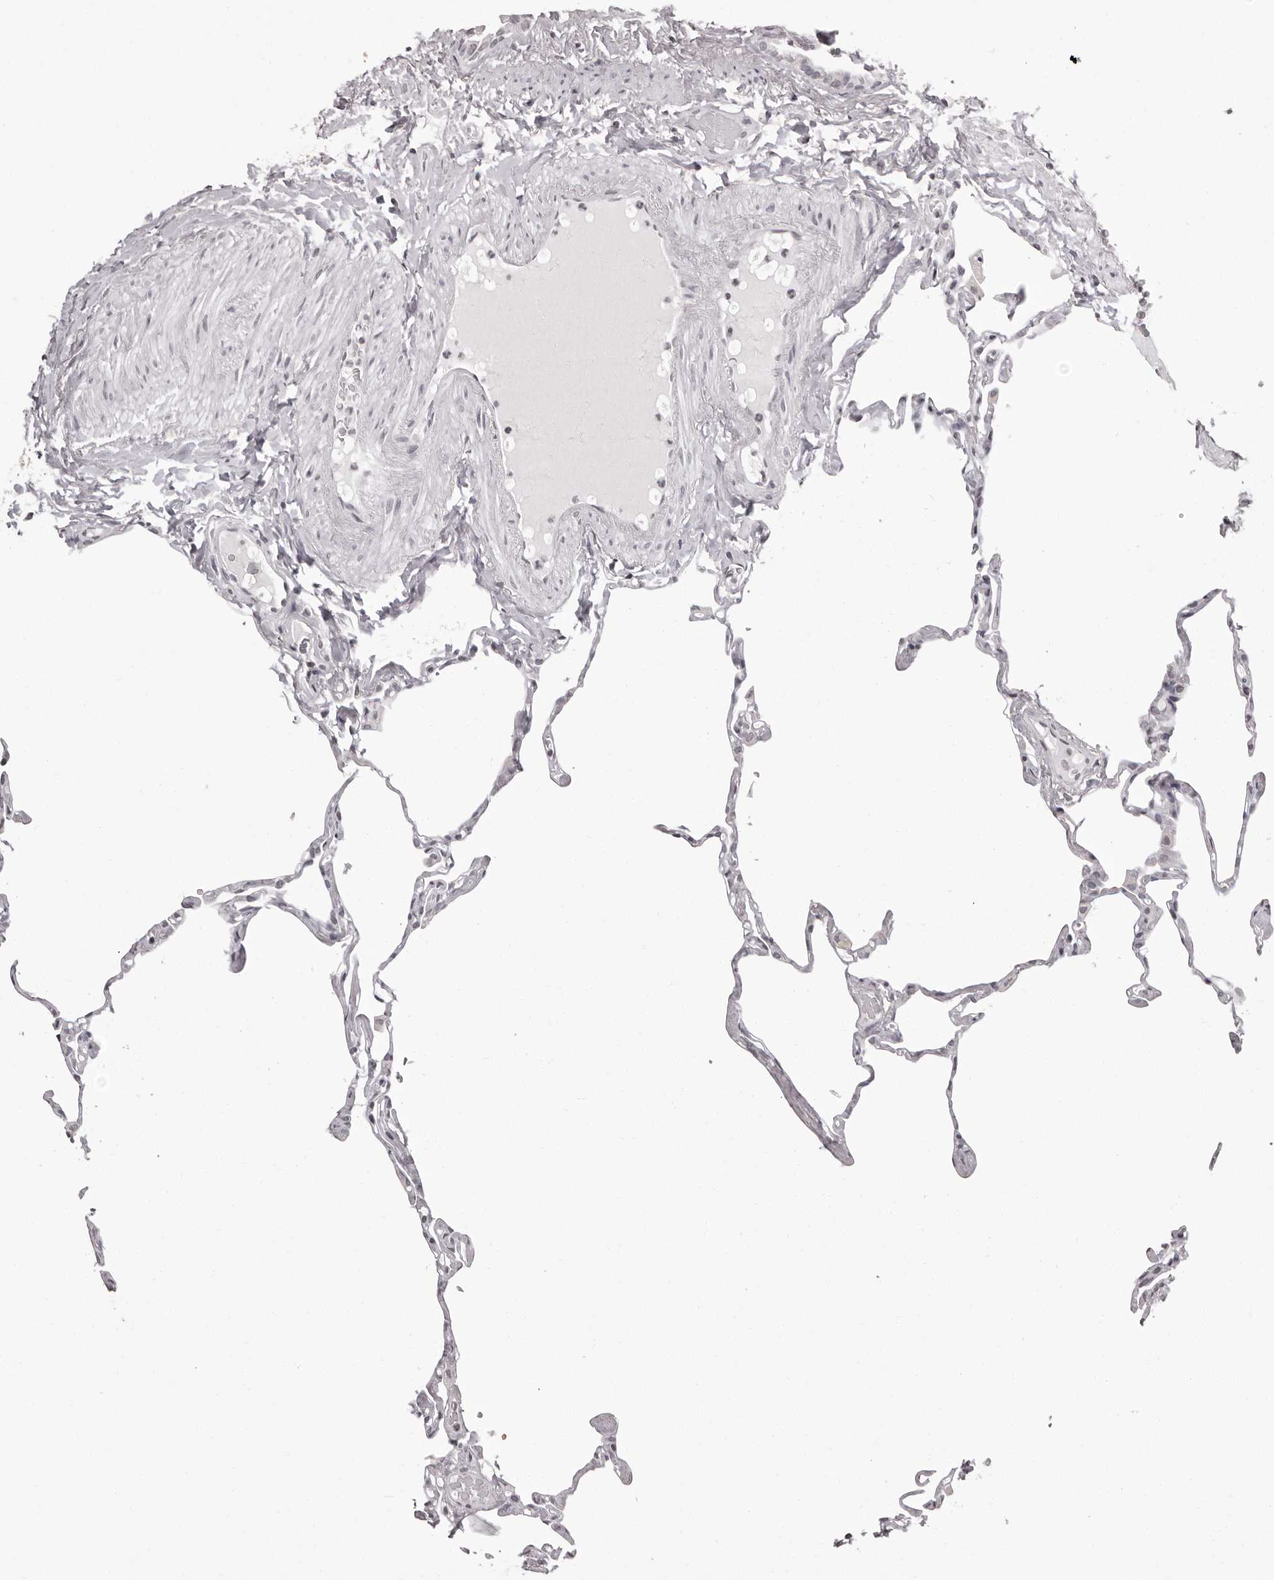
{"staining": {"intensity": "negative", "quantity": "none", "location": "none"}, "tissue": "lung", "cell_type": "Alveolar cells", "image_type": "normal", "snomed": [{"axis": "morphology", "description": "Normal tissue, NOS"}, {"axis": "topography", "description": "Lung"}], "caption": "IHC of benign human lung displays no staining in alveolar cells. (DAB immunohistochemistry (IHC), high magnification).", "gene": "C8orf74", "patient": {"sex": "male", "age": 65}}